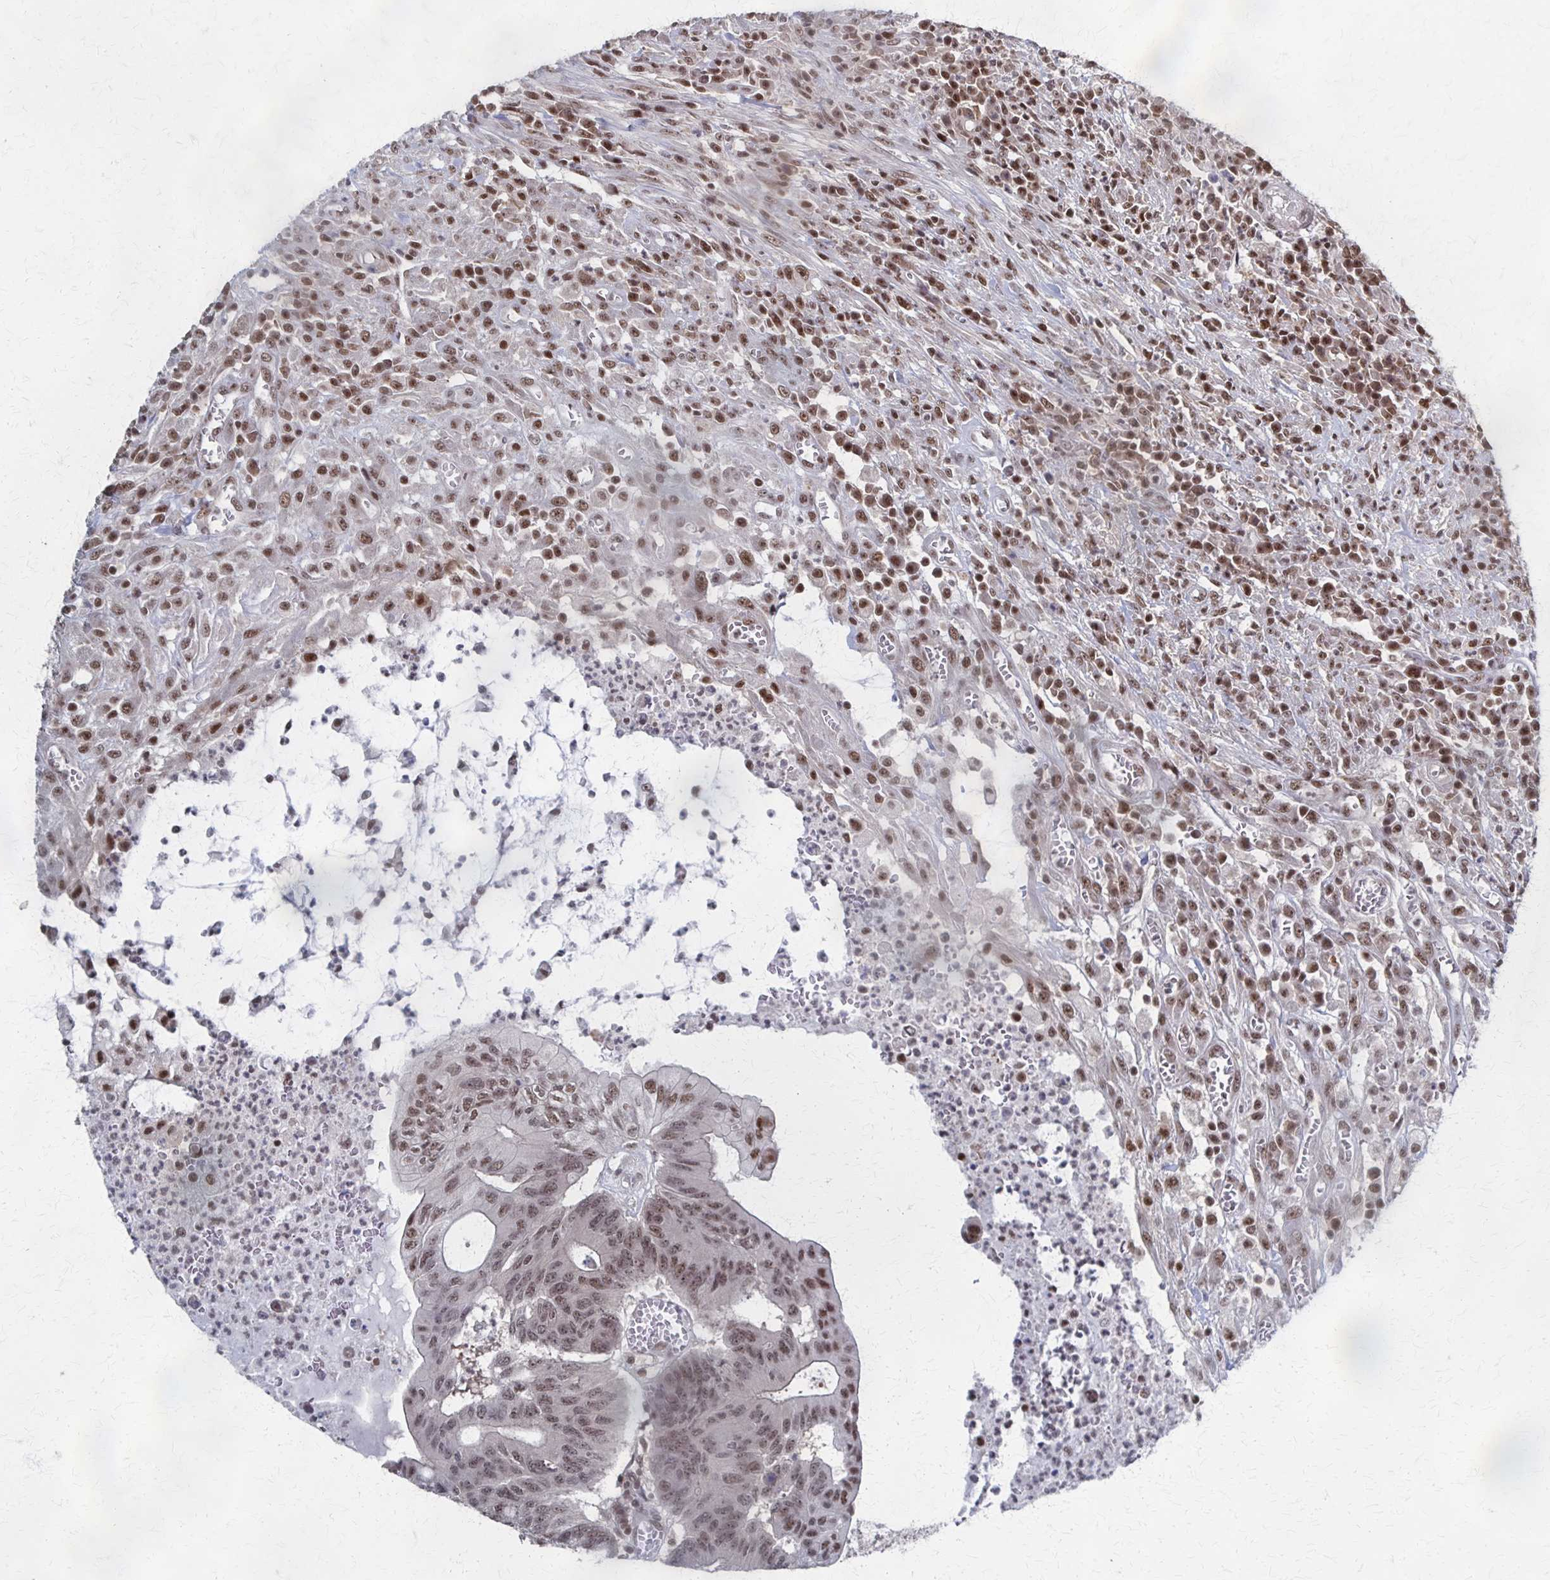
{"staining": {"intensity": "moderate", "quantity": ">75%", "location": "nuclear"}, "tissue": "colorectal cancer", "cell_type": "Tumor cells", "image_type": "cancer", "snomed": [{"axis": "morphology", "description": "Adenocarcinoma, NOS"}, {"axis": "topography", "description": "Colon"}], "caption": "There is medium levels of moderate nuclear expression in tumor cells of colorectal cancer (adenocarcinoma), as demonstrated by immunohistochemical staining (brown color).", "gene": "GTF2B", "patient": {"sex": "male", "age": 65}}